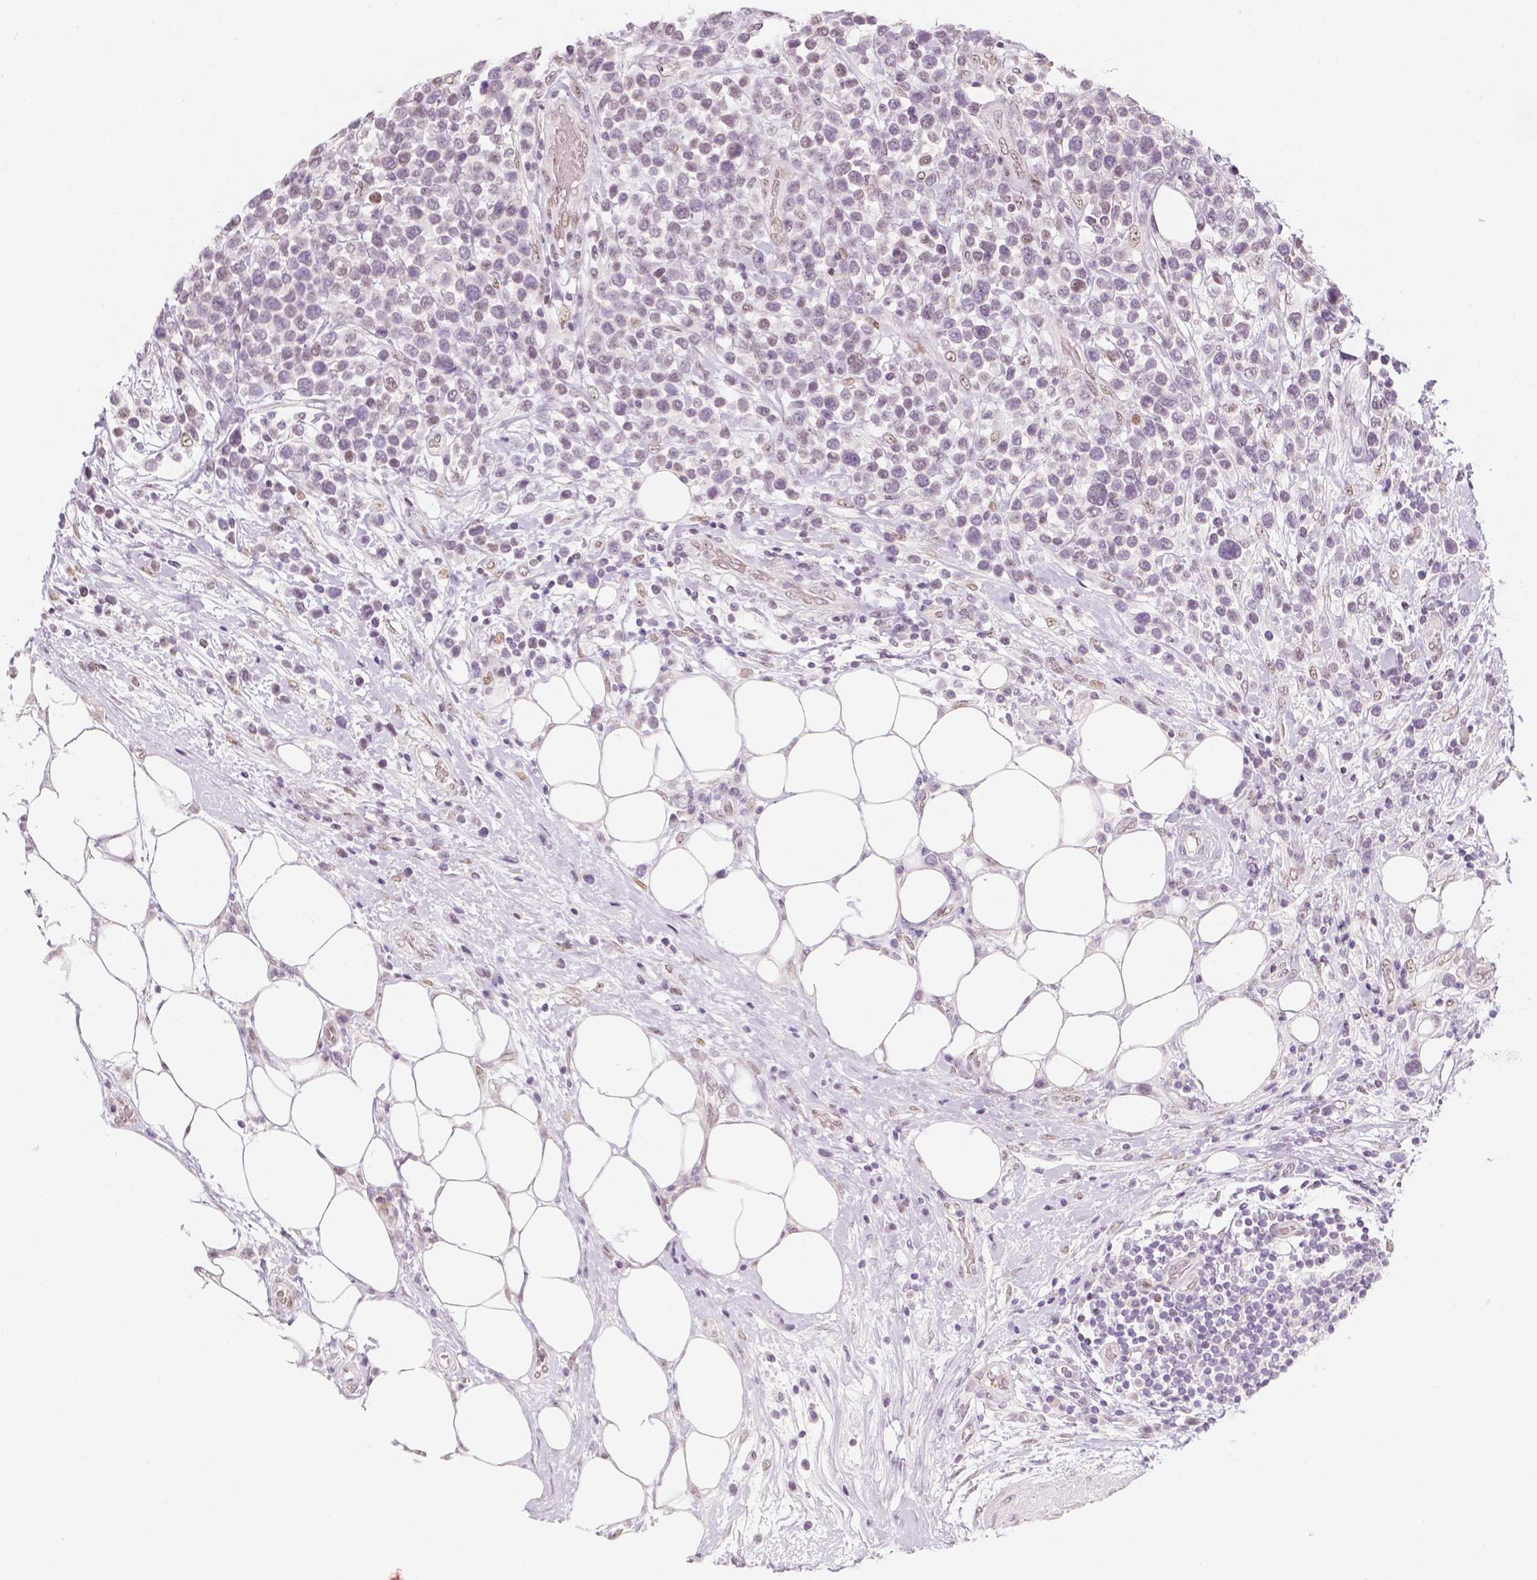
{"staining": {"intensity": "negative", "quantity": "none", "location": "none"}, "tissue": "lymphoma", "cell_type": "Tumor cells", "image_type": "cancer", "snomed": [{"axis": "morphology", "description": "Malignant lymphoma, non-Hodgkin's type, High grade"}, {"axis": "topography", "description": "Soft tissue"}], "caption": "Immunohistochemical staining of human lymphoma reveals no significant positivity in tumor cells.", "gene": "KDM5B", "patient": {"sex": "female", "age": 56}}